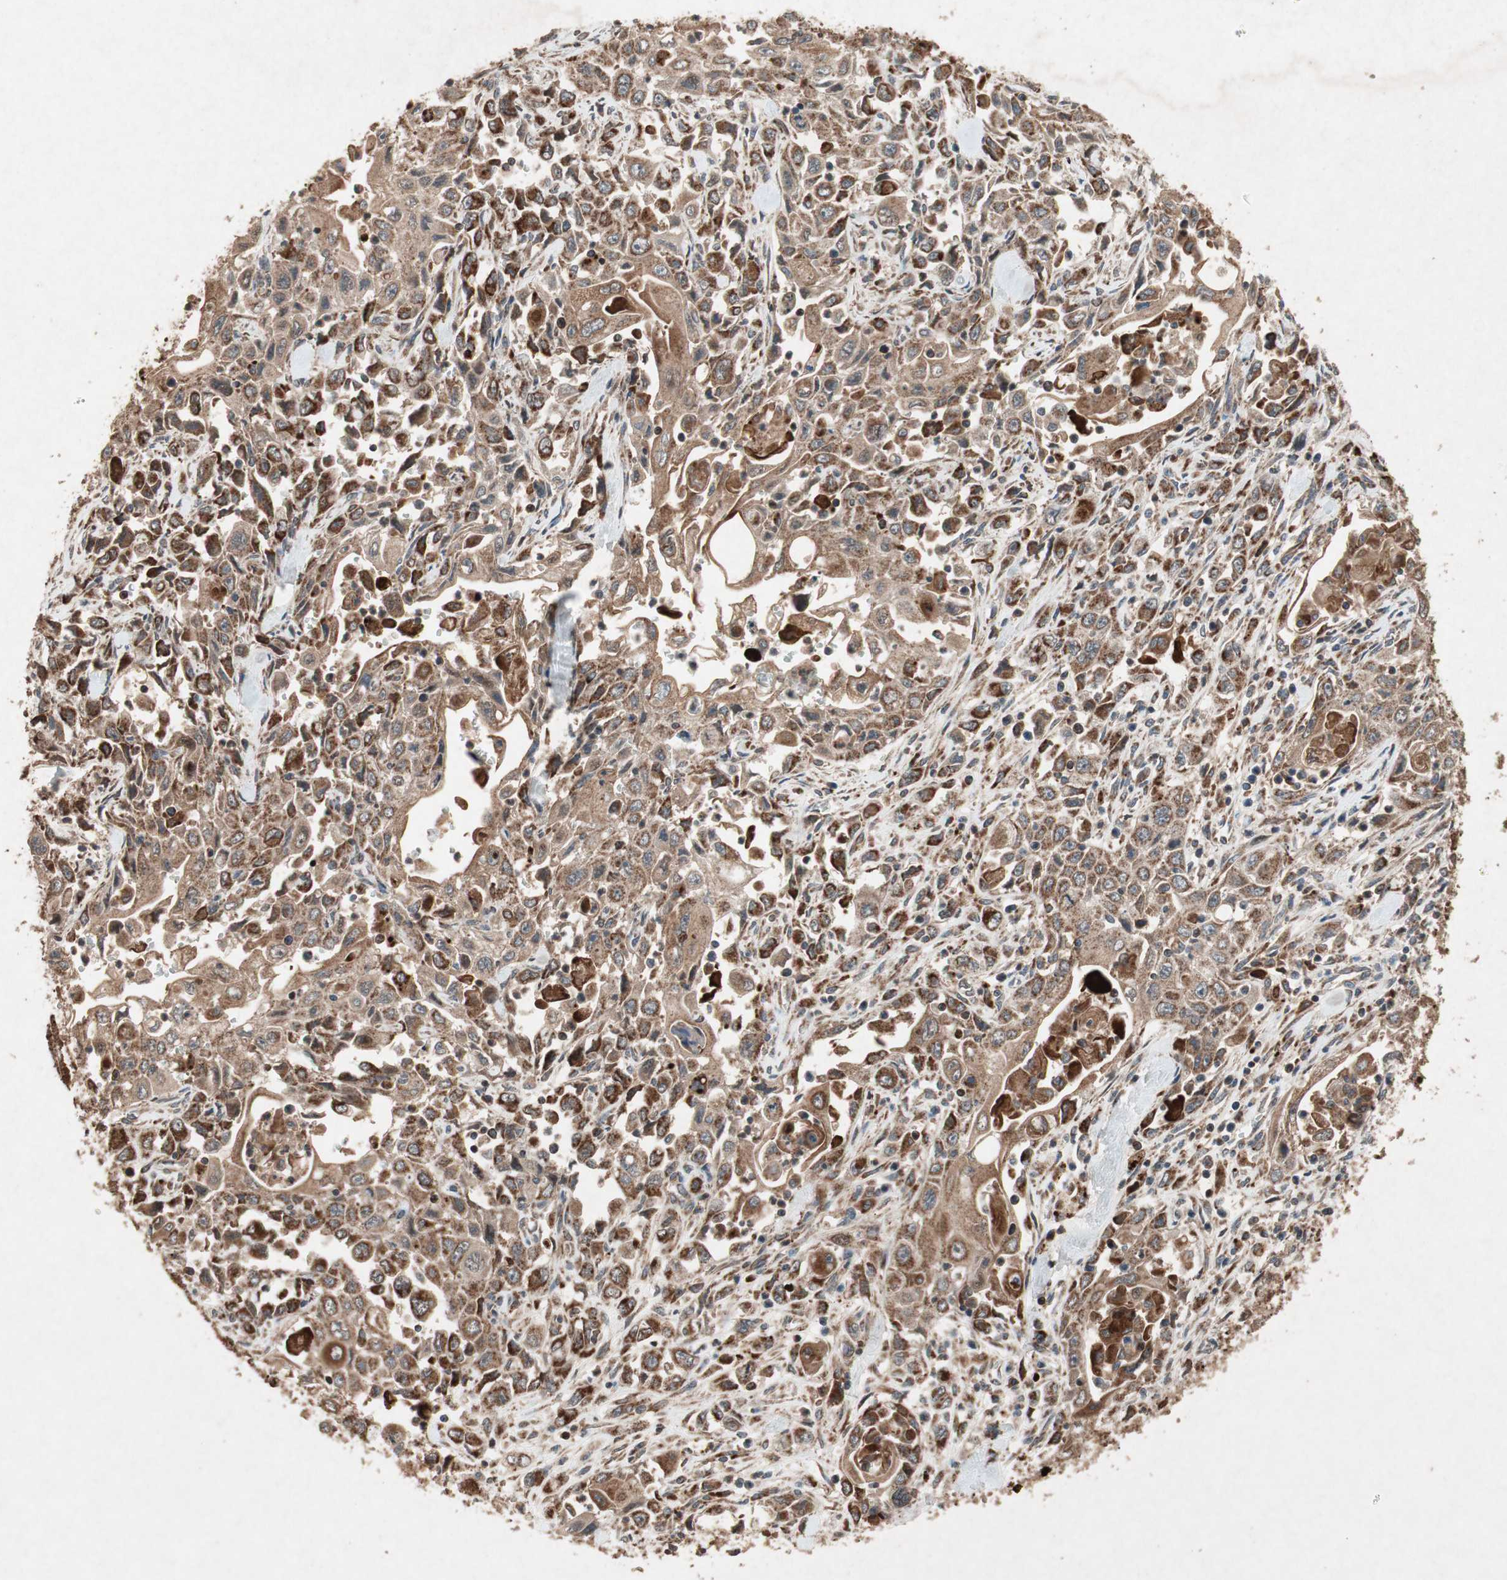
{"staining": {"intensity": "moderate", "quantity": ">75%", "location": "cytoplasmic/membranous"}, "tissue": "pancreatic cancer", "cell_type": "Tumor cells", "image_type": "cancer", "snomed": [{"axis": "morphology", "description": "Adenocarcinoma, NOS"}, {"axis": "topography", "description": "Pancreas"}], "caption": "Immunohistochemical staining of pancreatic adenocarcinoma shows medium levels of moderate cytoplasmic/membranous protein positivity in approximately >75% of tumor cells.", "gene": "RAB1A", "patient": {"sex": "male", "age": 70}}